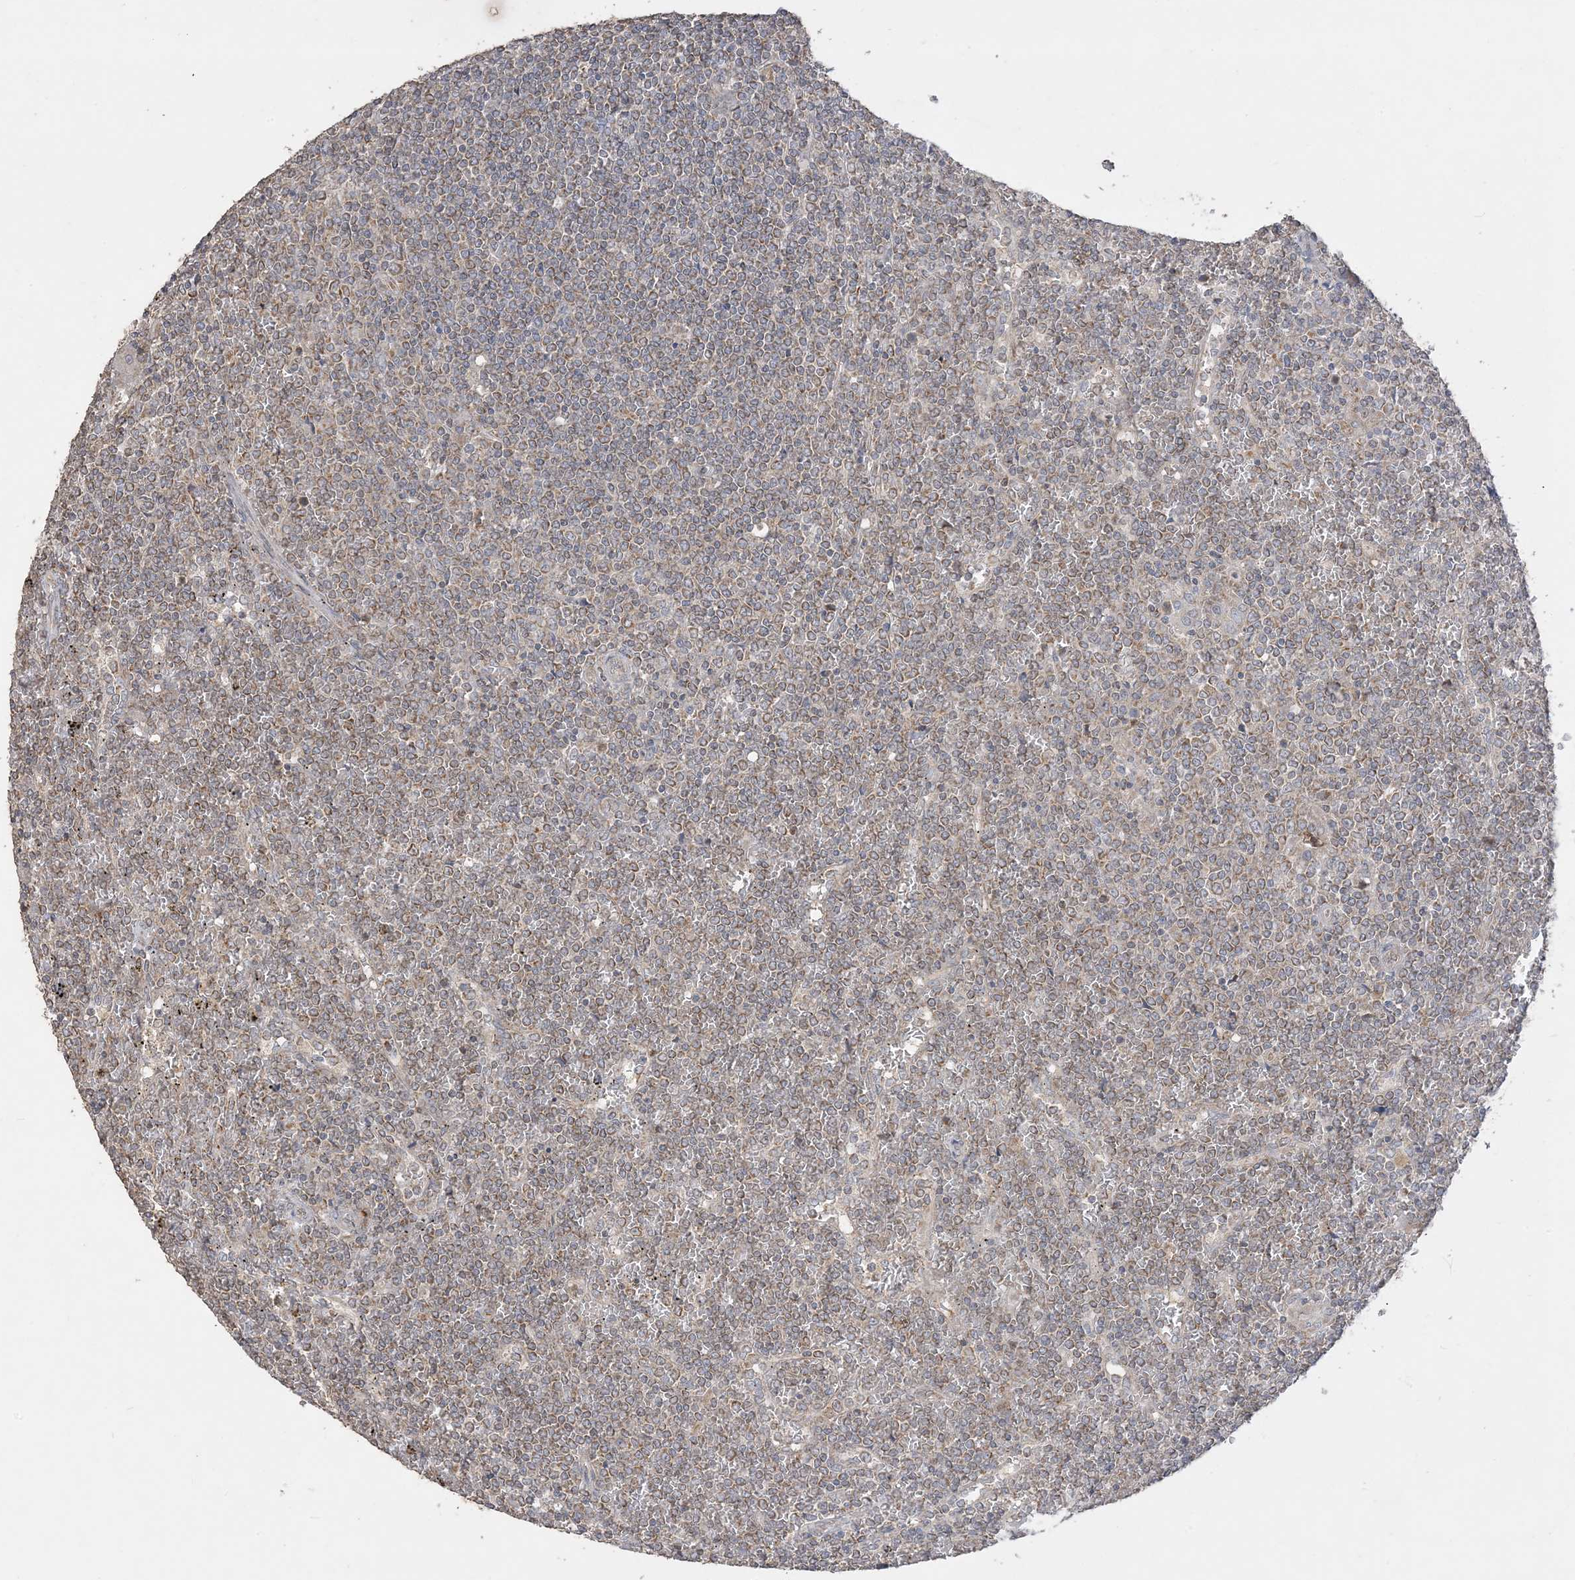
{"staining": {"intensity": "weak", "quantity": ">75%", "location": "cytoplasmic/membranous"}, "tissue": "lymphoma", "cell_type": "Tumor cells", "image_type": "cancer", "snomed": [{"axis": "morphology", "description": "Malignant lymphoma, non-Hodgkin's type, Low grade"}, {"axis": "topography", "description": "Spleen"}], "caption": "DAB immunohistochemical staining of human malignant lymphoma, non-Hodgkin's type (low-grade) displays weak cytoplasmic/membranous protein expression in approximately >75% of tumor cells.", "gene": "SIRT3", "patient": {"sex": "female", "age": 19}}